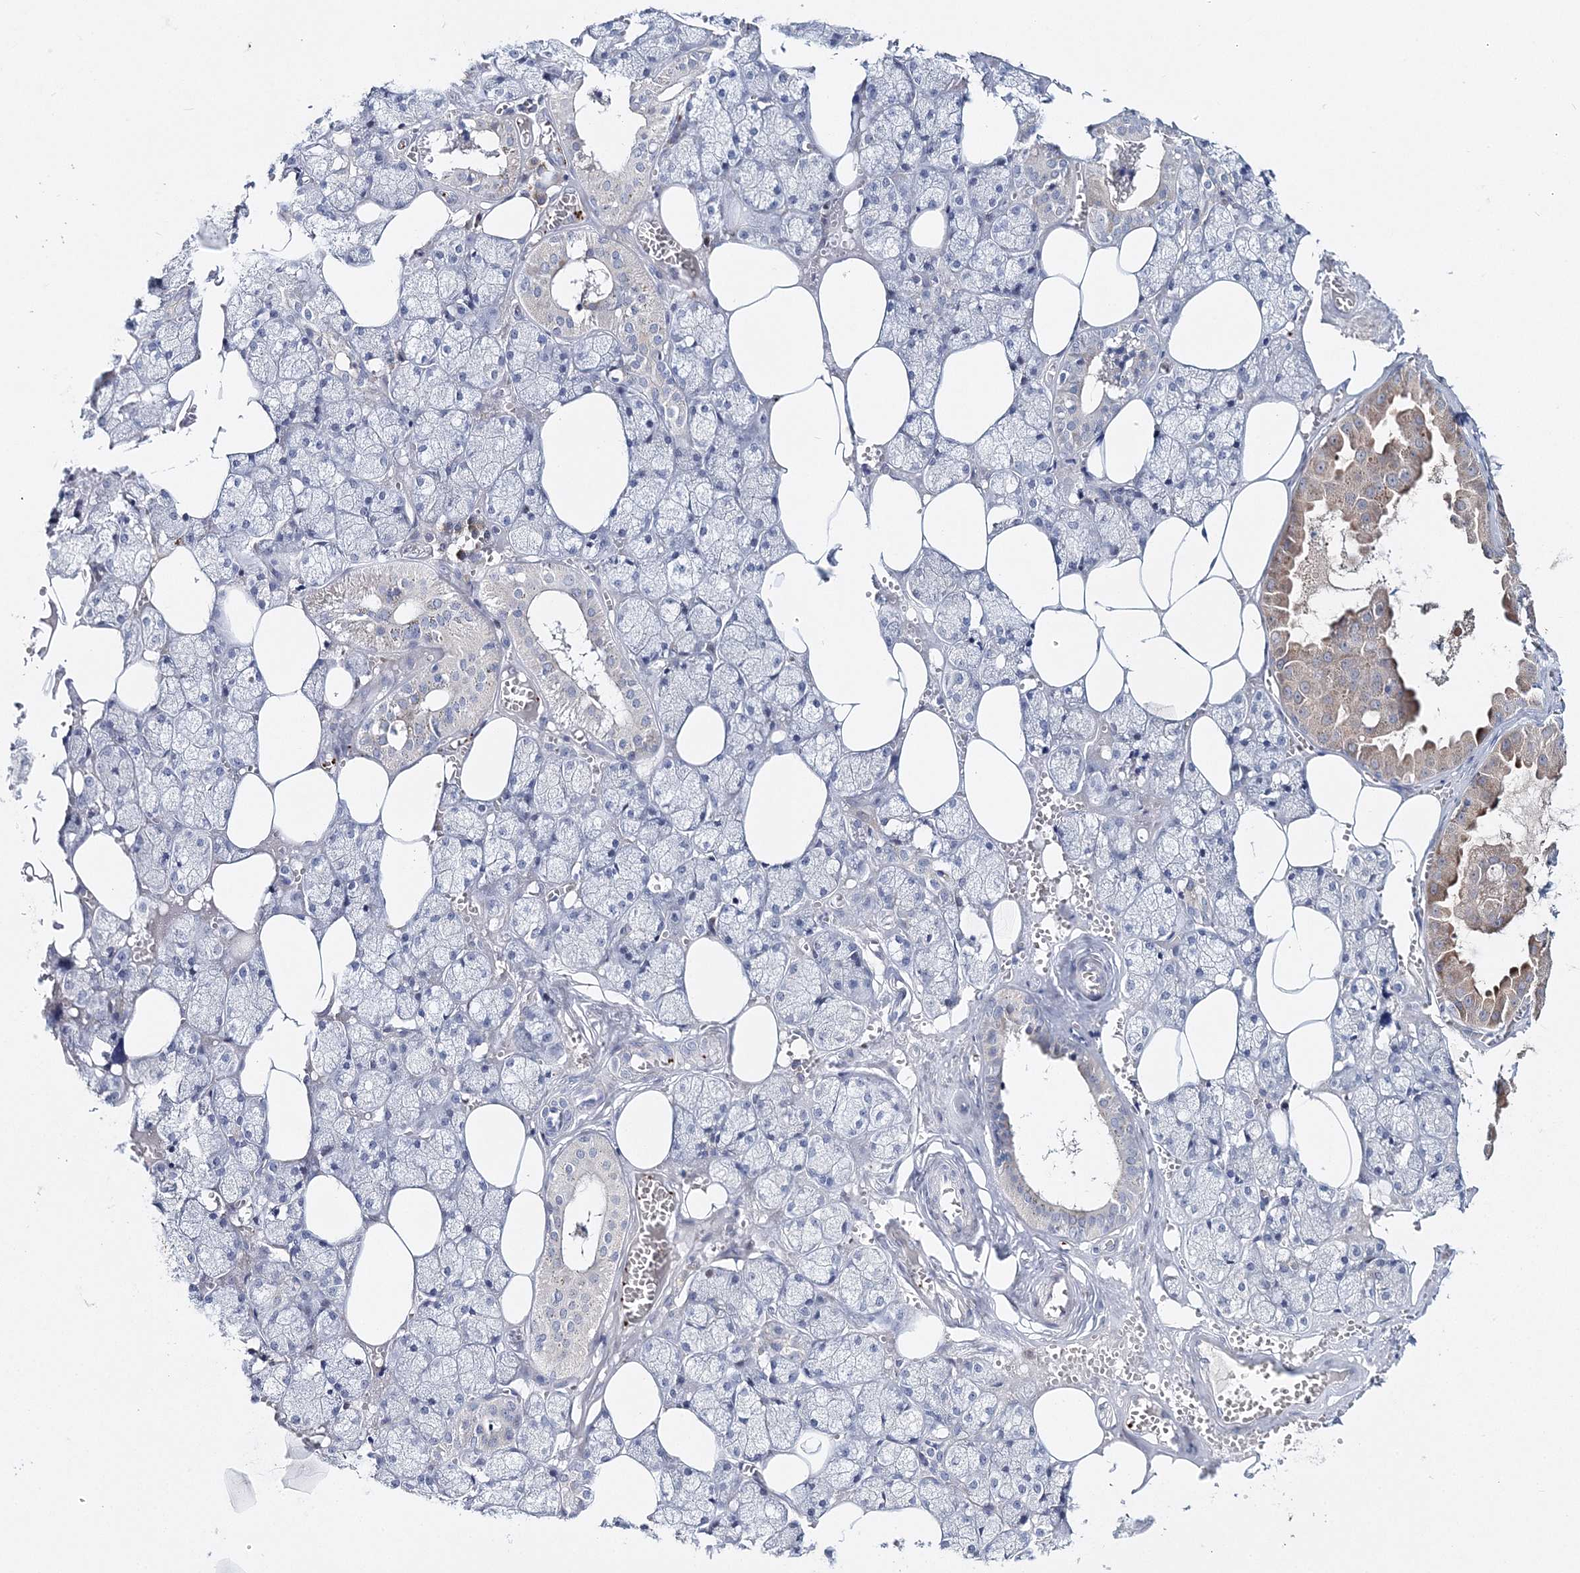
{"staining": {"intensity": "negative", "quantity": "none", "location": "none"}, "tissue": "salivary gland", "cell_type": "Glandular cells", "image_type": "normal", "snomed": [{"axis": "morphology", "description": "Normal tissue, NOS"}, {"axis": "topography", "description": "Salivary gland"}], "caption": "An image of salivary gland stained for a protein reveals no brown staining in glandular cells.", "gene": "MYOZ2", "patient": {"sex": "male", "age": 62}}